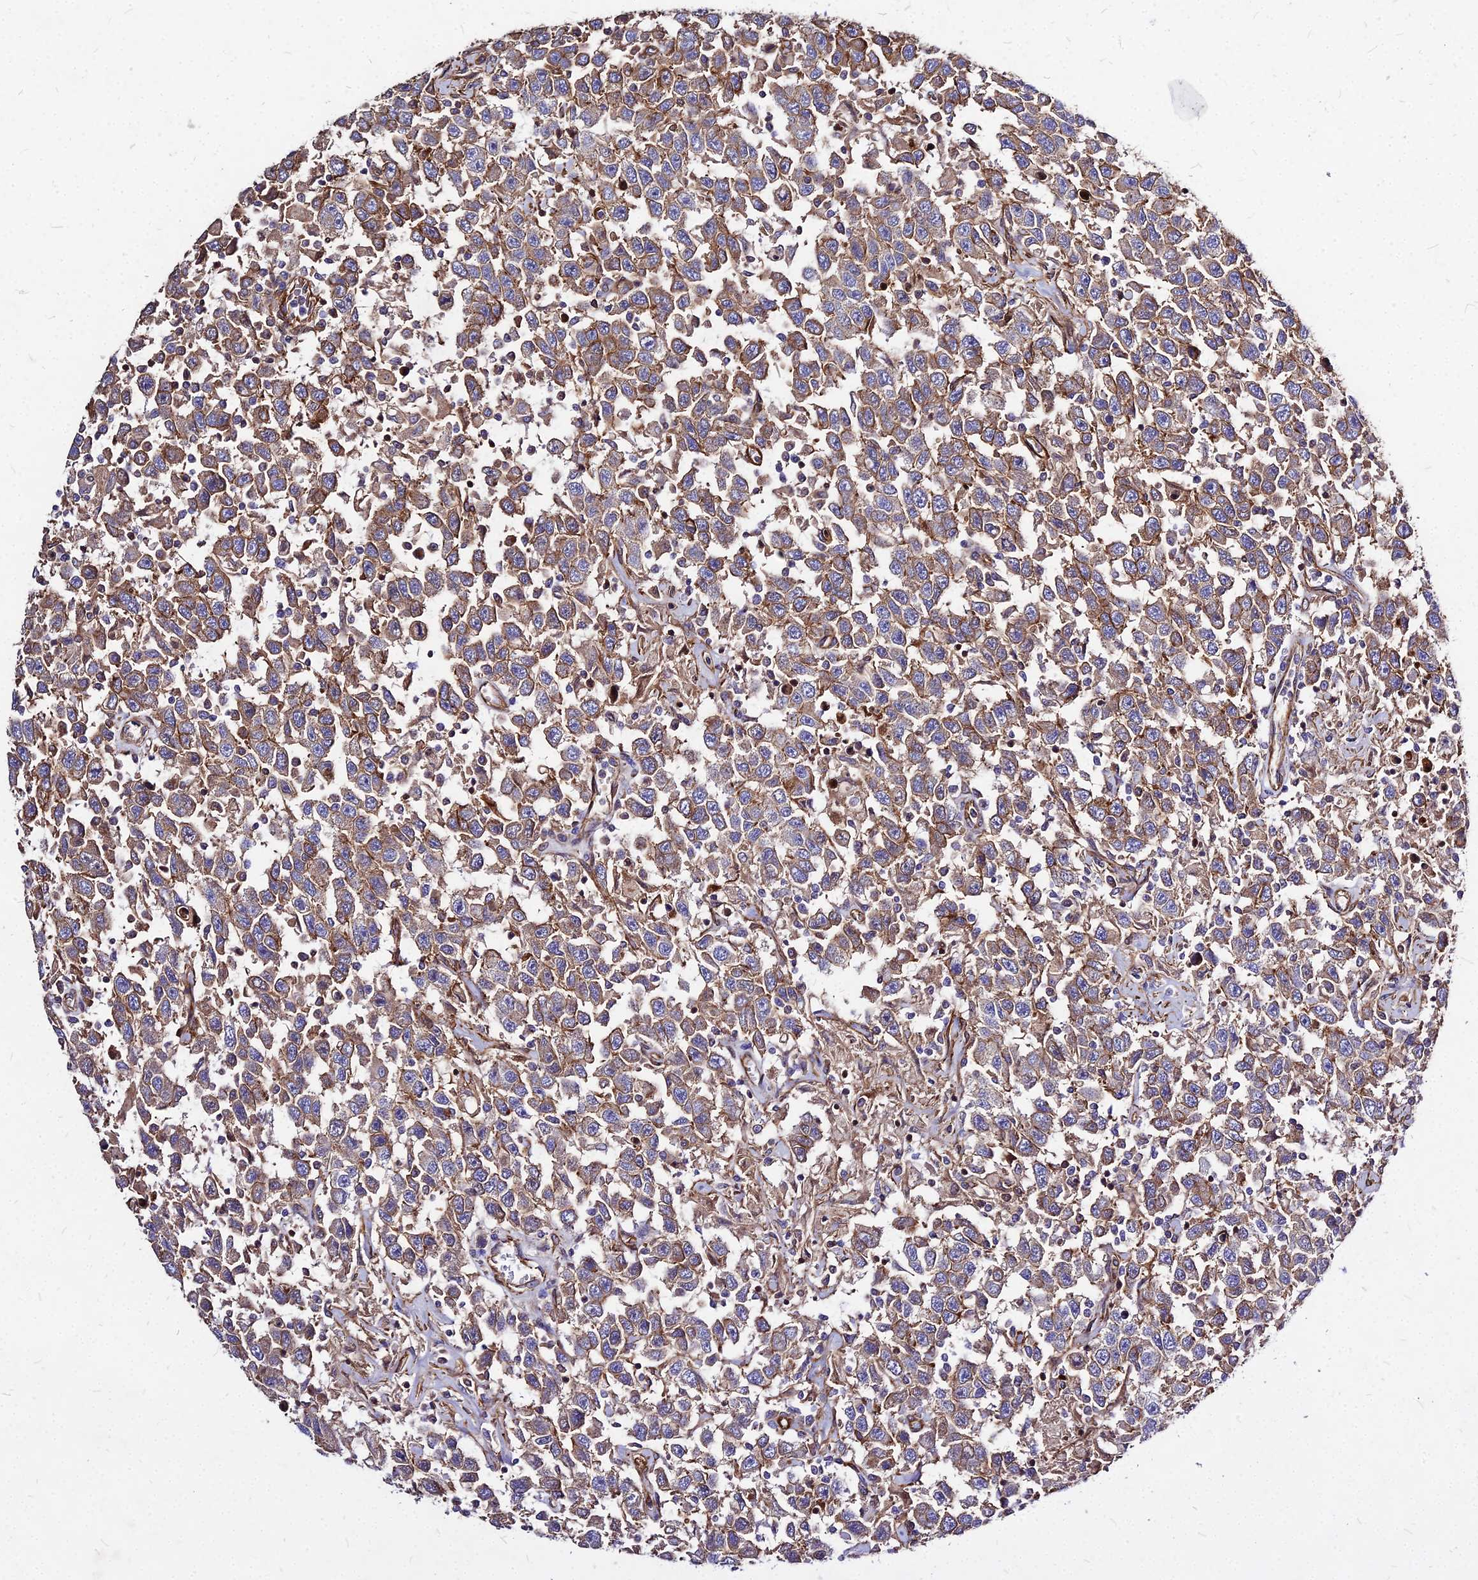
{"staining": {"intensity": "moderate", "quantity": ">75%", "location": "cytoplasmic/membranous"}, "tissue": "testis cancer", "cell_type": "Tumor cells", "image_type": "cancer", "snomed": [{"axis": "morphology", "description": "Seminoma, NOS"}, {"axis": "topography", "description": "Testis"}], "caption": "Brown immunohistochemical staining in human testis cancer (seminoma) exhibits moderate cytoplasmic/membranous positivity in approximately >75% of tumor cells.", "gene": "EFCC1", "patient": {"sex": "male", "age": 41}}